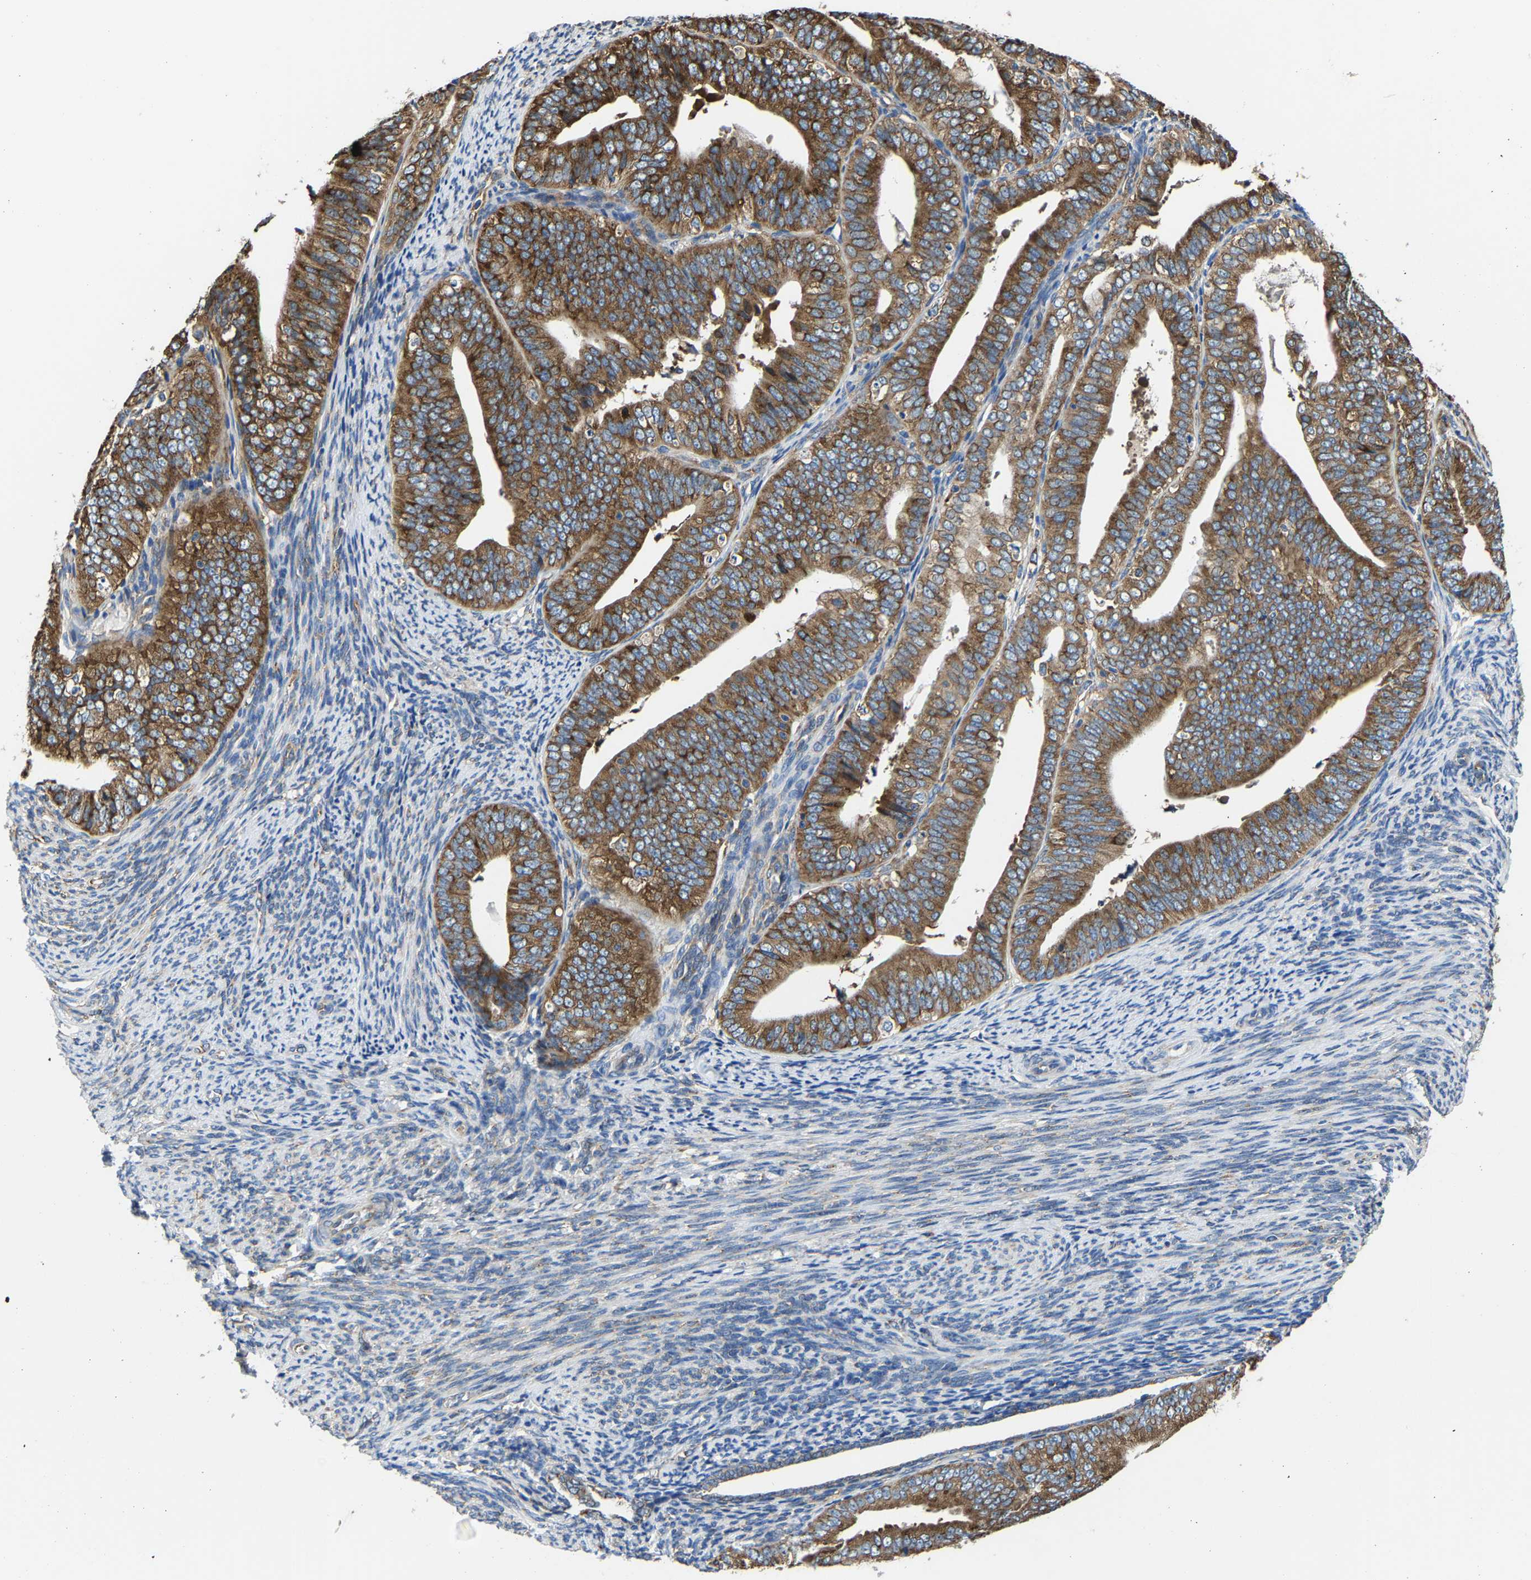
{"staining": {"intensity": "strong", "quantity": ">75%", "location": "cytoplasmic/membranous"}, "tissue": "endometrial cancer", "cell_type": "Tumor cells", "image_type": "cancer", "snomed": [{"axis": "morphology", "description": "Adenocarcinoma, NOS"}, {"axis": "topography", "description": "Endometrium"}], "caption": "This is an image of immunohistochemistry (IHC) staining of endometrial cancer (adenocarcinoma), which shows strong staining in the cytoplasmic/membranous of tumor cells.", "gene": "G3BP2", "patient": {"sex": "female", "age": 63}}